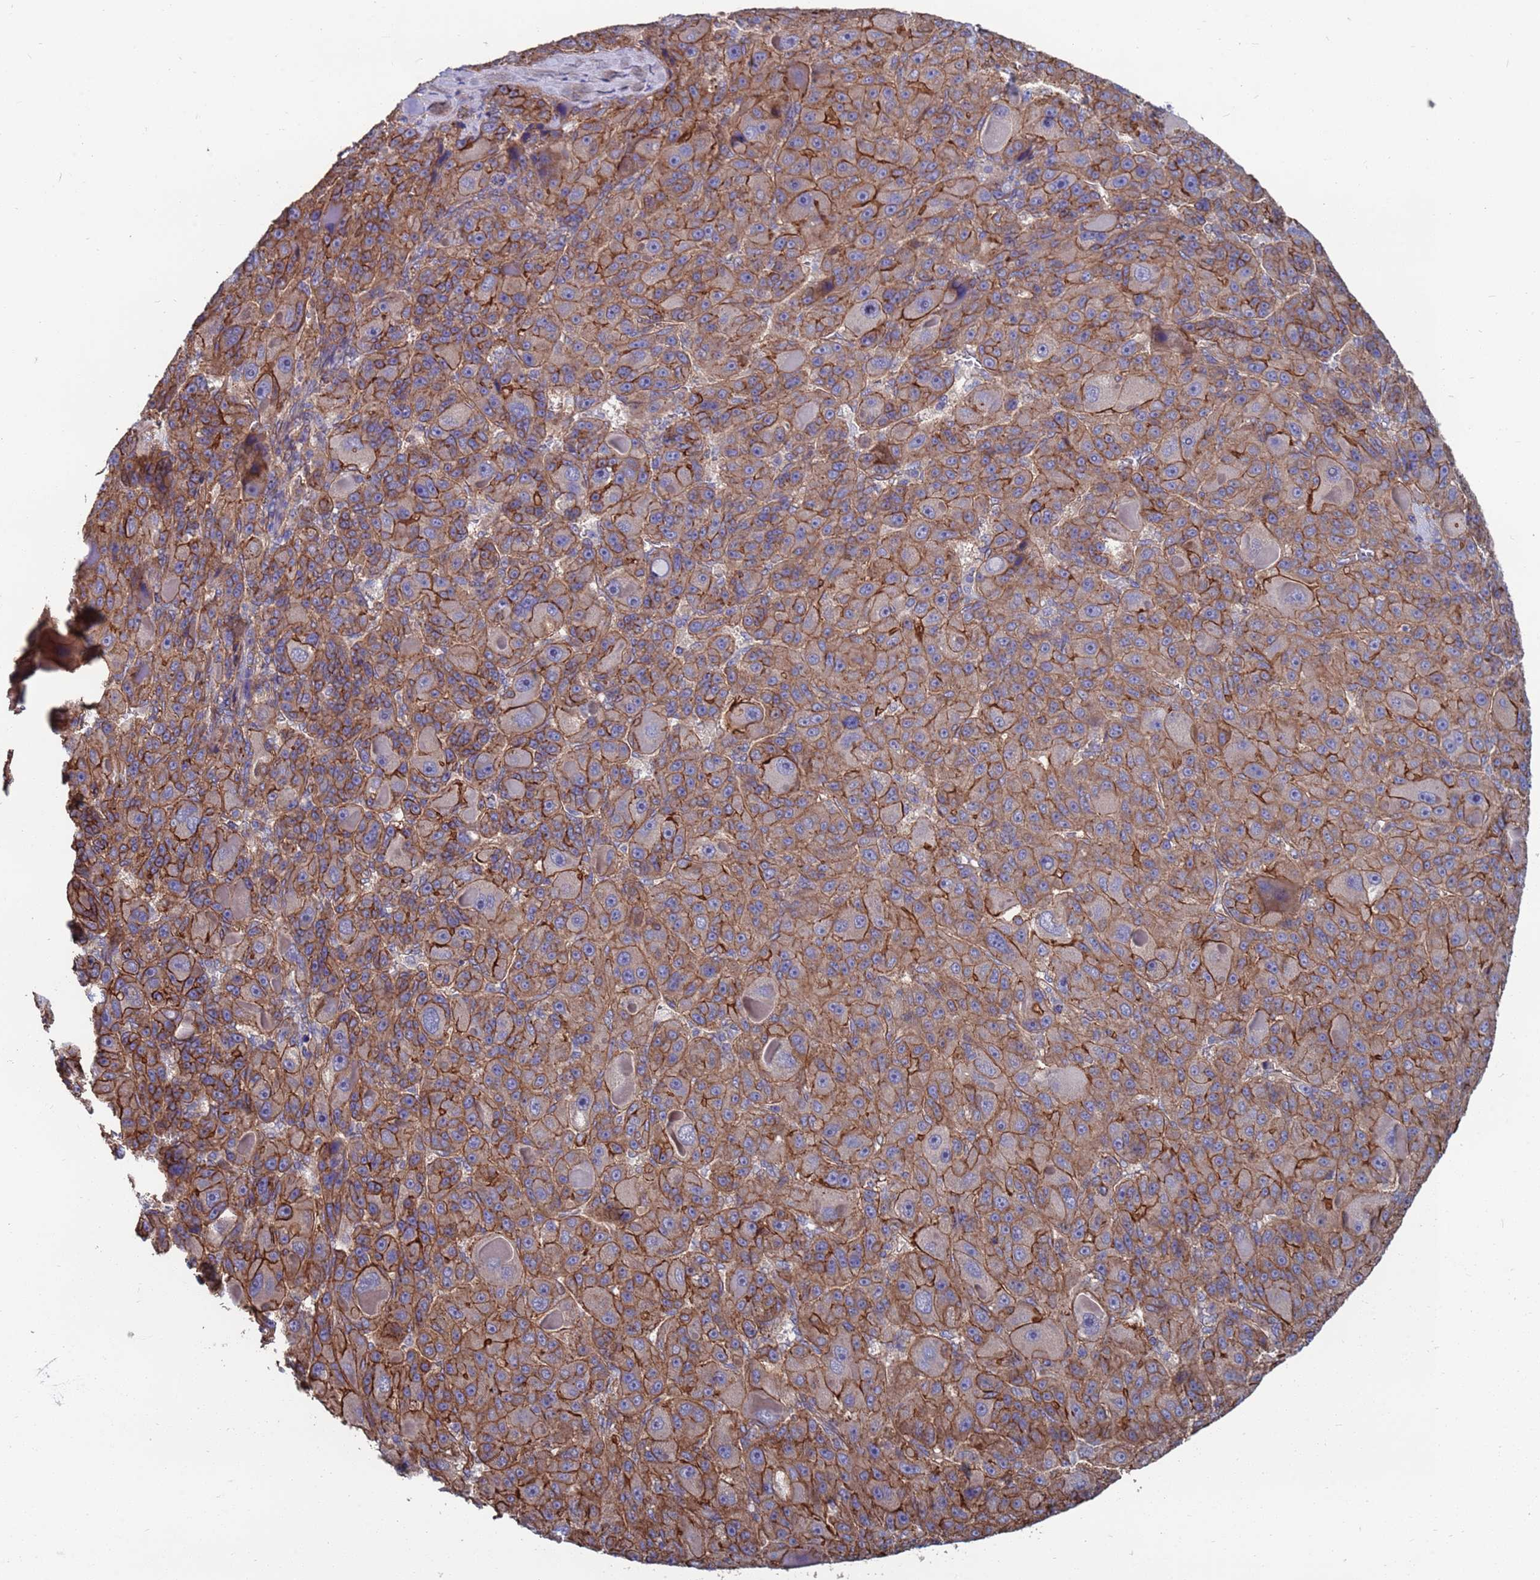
{"staining": {"intensity": "moderate", "quantity": ">75%", "location": "cytoplasmic/membranous"}, "tissue": "liver cancer", "cell_type": "Tumor cells", "image_type": "cancer", "snomed": [{"axis": "morphology", "description": "Carcinoma, Hepatocellular, NOS"}, {"axis": "topography", "description": "Liver"}], "caption": "The photomicrograph reveals a brown stain indicating the presence of a protein in the cytoplasmic/membranous of tumor cells in liver cancer. (Brightfield microscopy of DAB IHC at high magnification).", "gene": "NDUFAF6", "patient": {"sex": "male", "age": 76}}